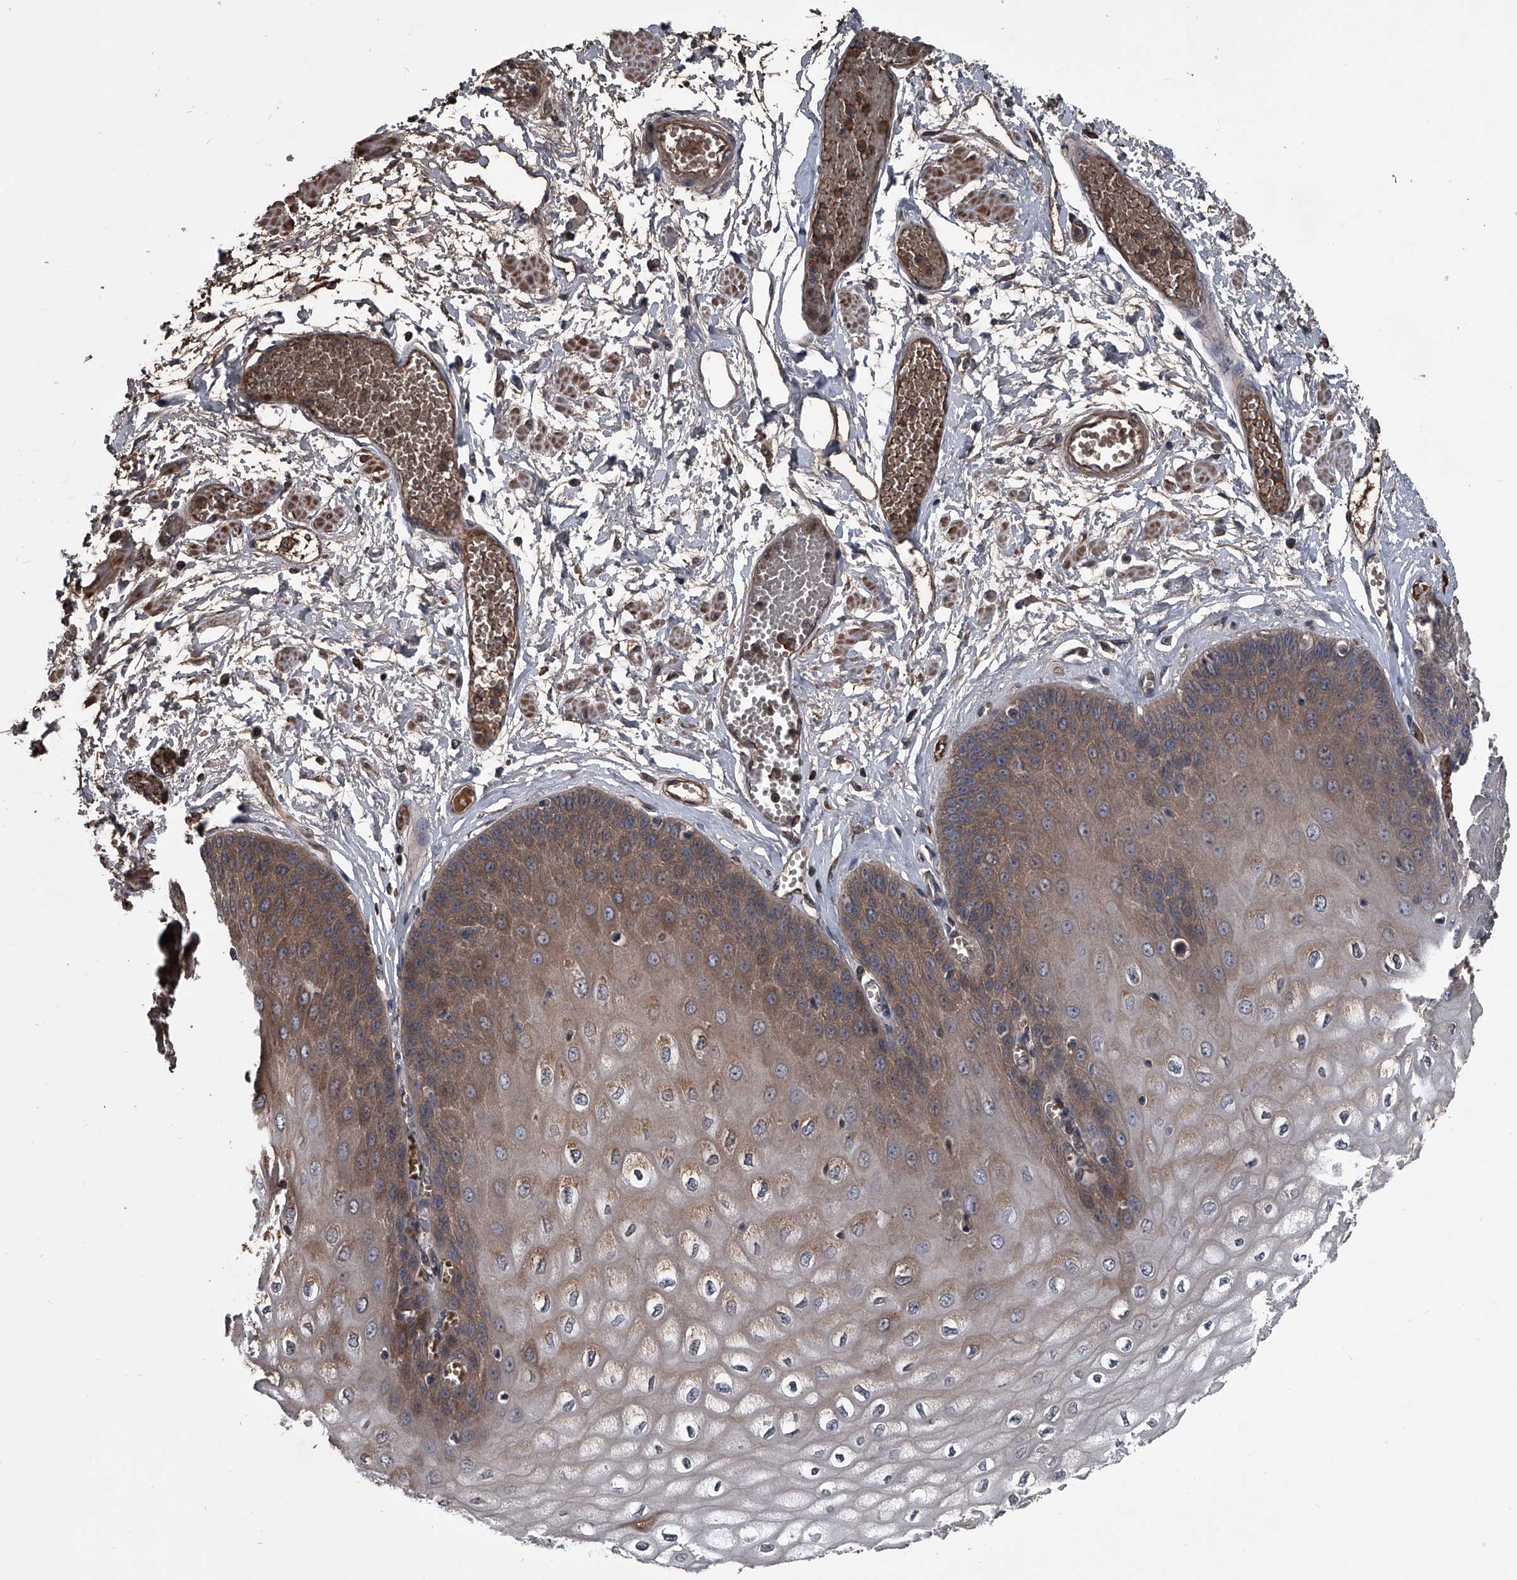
{"staining": {"intensity": "moderate", "quantity": ">75%", "location": "cytoplasmic/membranous"}, "tissue": "esophagus", "cell_type": "Squamous epithelial cells", "image_type": "normal", "snomed": [{"axis": "morphology", "description": "Normal tissue, NOS"}, {"axis": "topography", "description": "Esophagus"}], "caption": "Brown immunohistochemical staining in benign human esophagus displays moderate cytoplasmic/membranous staining in about >75% of squamous epithelial cells. The staining was performed using DAB to visualize the protein expression in brown, while the nuclei were stained in blue with hematoxylin (Magnification: 20x).", "gene": "KIF13A", "patient": {"sex": "male", "age": 60}}